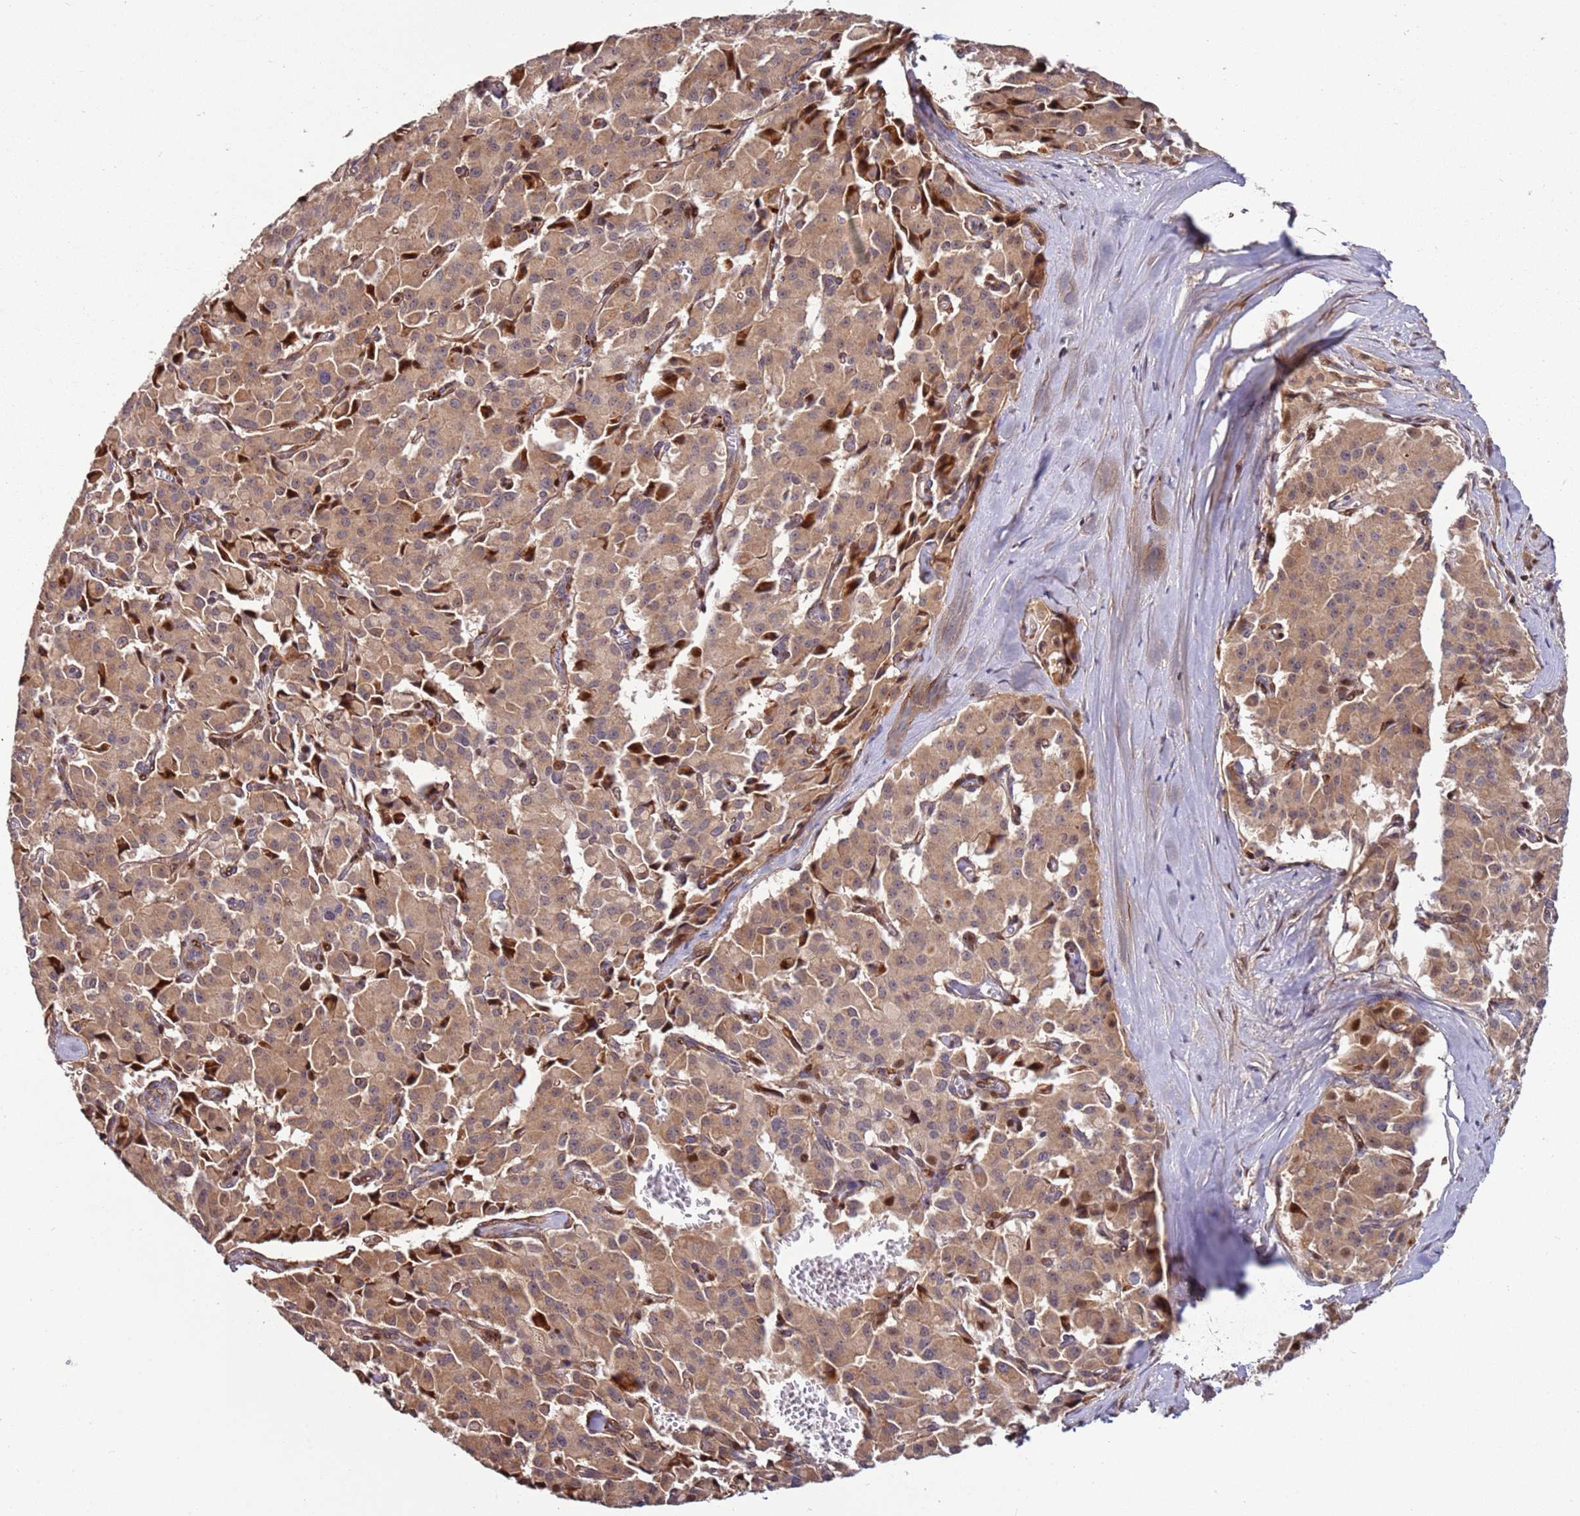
{"staining": {"intensity": "moderate", "quantity": ">75%", "location": "cytoplasmic/membranous,nuclear"}, "tissue": "pancreatic cancer", "cell_type": "Tumor cells", "image_type": "cancer", "snomed": [{"axis": "morphology", "description": "Adenocarcinoma, NOS"}, {"axis": "topography", "description": "Pancreas"}], "caption": "Human pancreatic cancer (adenocarcinoma) stained with a brown dye displays moderate cytoplasmic/membranous and nuclear positive staining in approximately >75% of tumor cells.", "gene": "RHBDL1", "patient": {"sex": "male", "age": 65}}